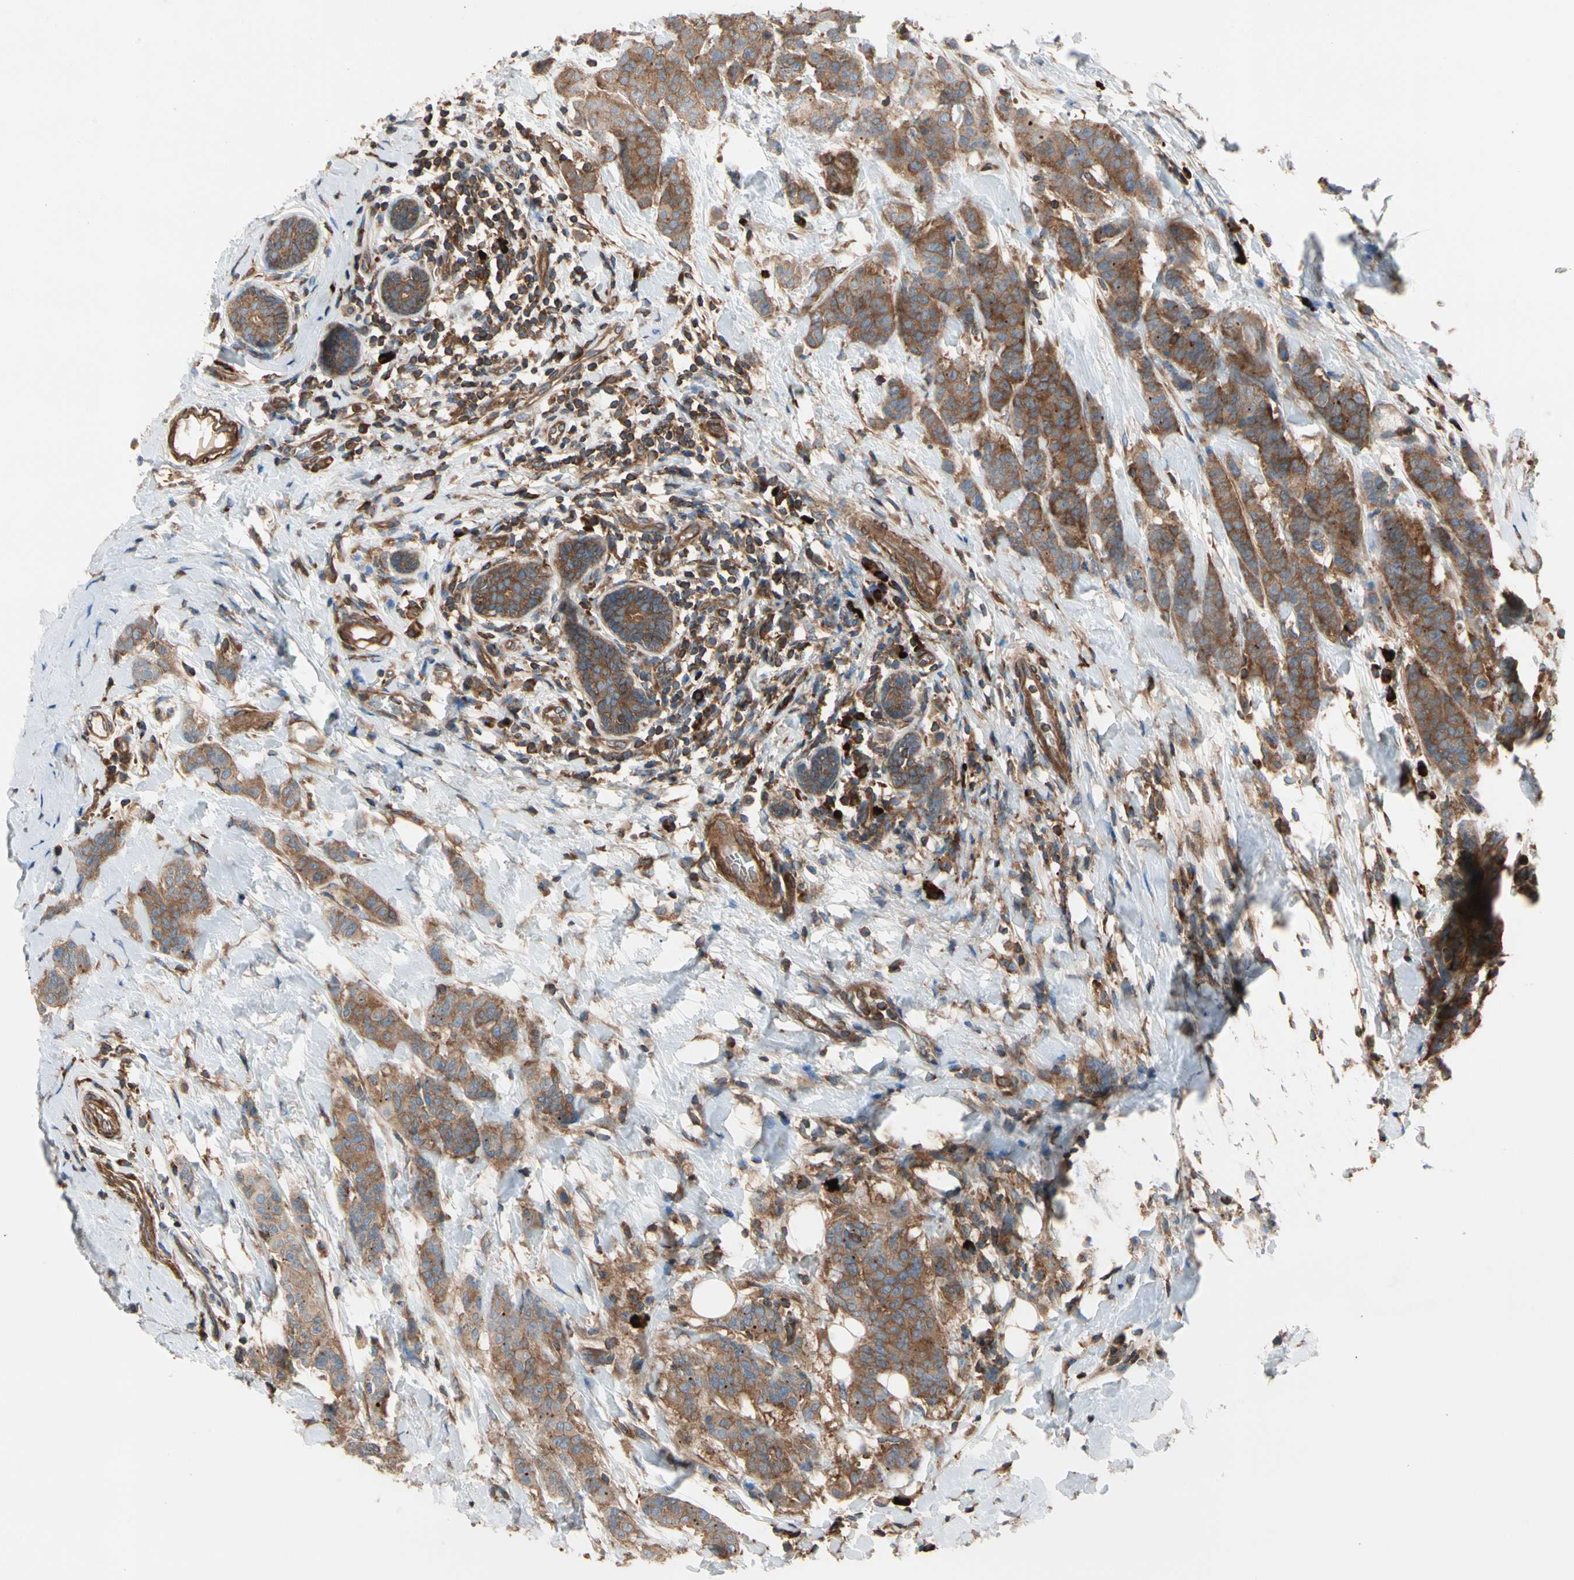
{"staining": {"intensity": "moderate", "quantity": ">75%", "location": "cytoplasmic/membranous"}, "tissue": "breast cancer", "cell_type": "Tumor cells", "image_type": "cancer", "snomed": [{"axis": "morphology", "description": "Duct carcinoma"}, {"axis": "topography", "description": "Breast"}], "caption": "Breast cancer (invasive ductal carcinoma) stained with DAB (3,3'-diaminobenzidine) immunohistochemistry reveals medium levels of moderate cytoplasmic/membranous staining in about >75% of tumor cells. The protein is stained brown, and the nuclei are stained in blue (DAB IHC with brightfield microscopy, high magnification).", "gene": "ROCK1", "patient": {"sex": "female", "age": 40}}